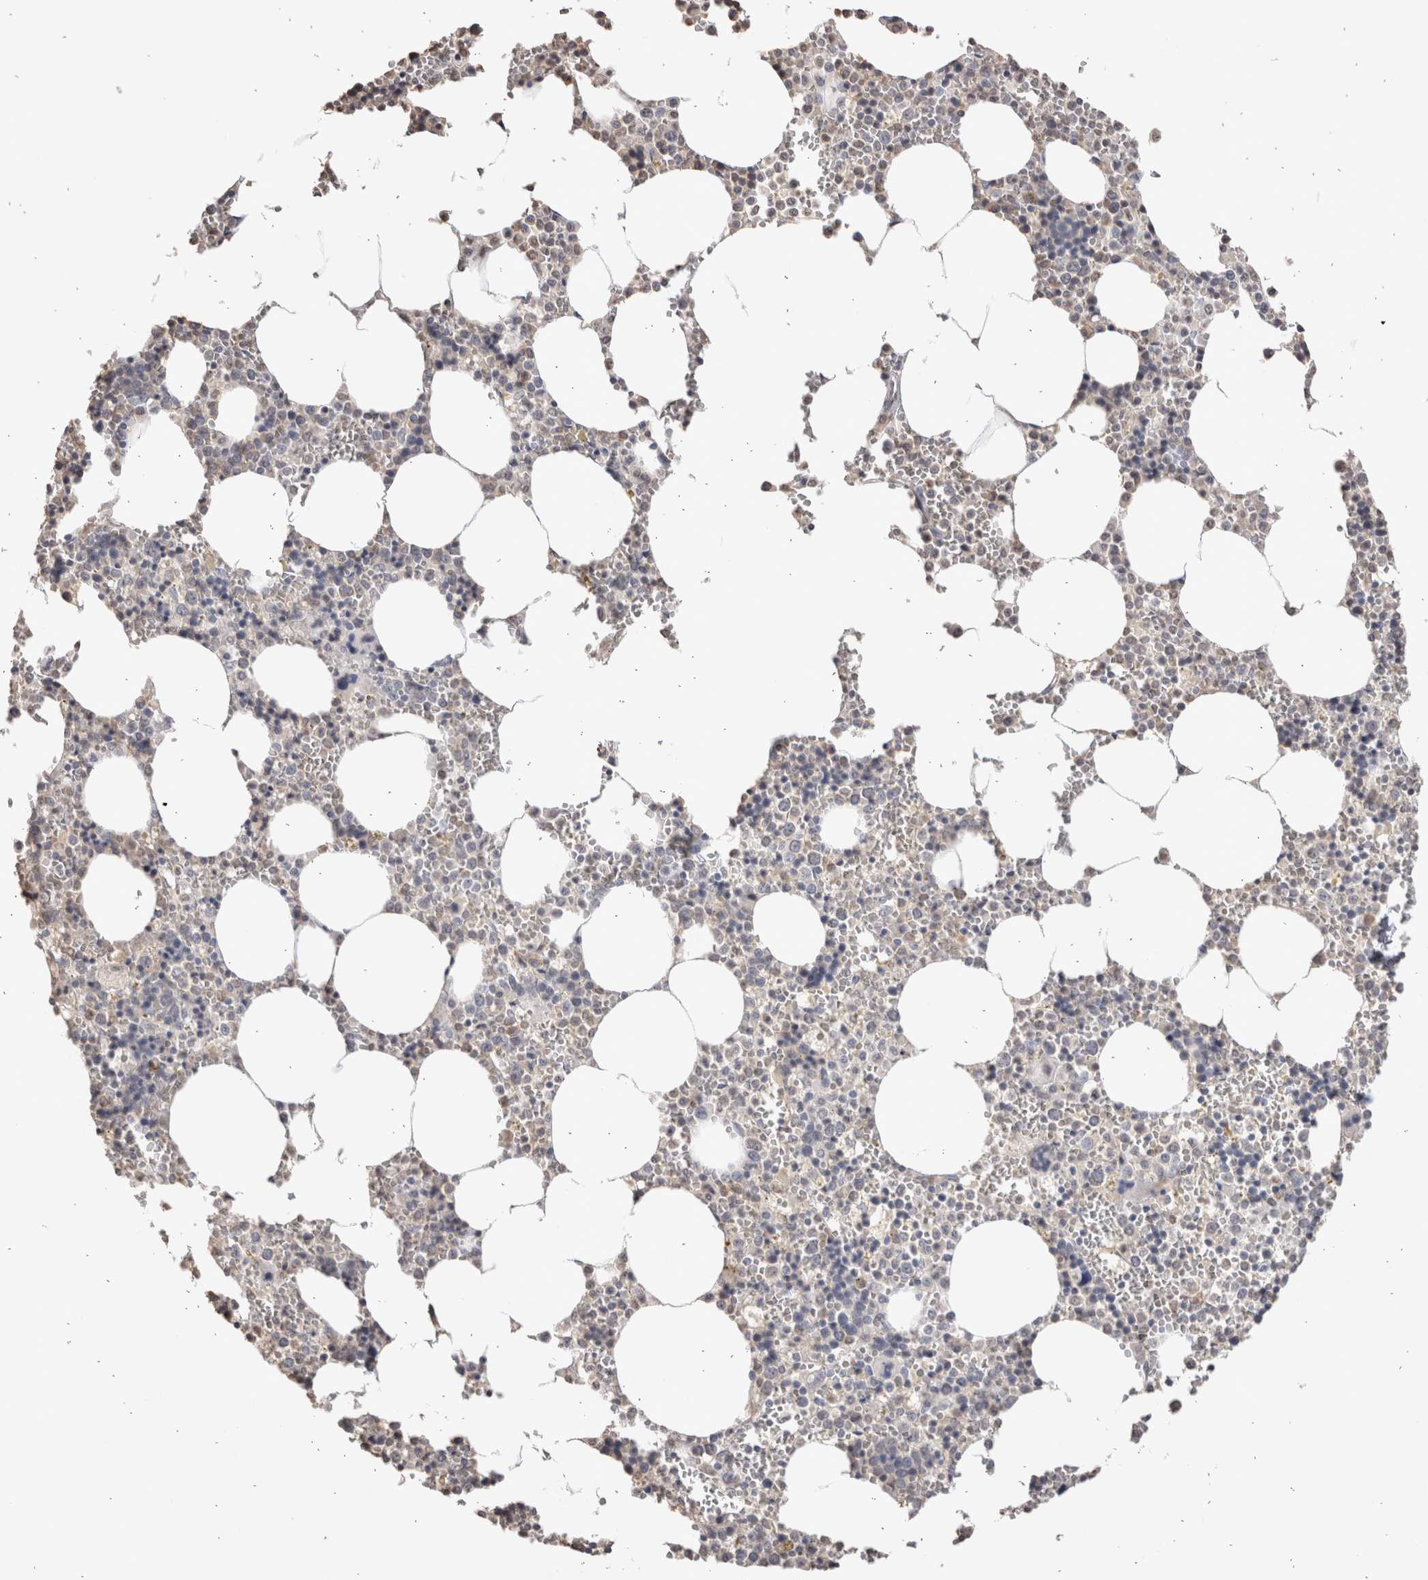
{"staining": {"intensity": "moderate", "quantity": "<25%", "location": "cytoplasmic/membranous"}, "tissue": "bone marrow", "cell_type": "Hematopoietic cells", "image_type": "normal", "snomed": [{"axis": "morphology", "description": "Normal tissue, NOS"}, {"axis": "topography", "description": "Bone marrow"}], "caption": "Brown immunohistochemical staining in unremarkable human bone marrow shows moderate cytoplasmic/membranous expression in approximately <25% of hematopoietic cells. (DAB = brown stain, brightfield microscopy at high magnification).", "gene": "LGALS2", "patient": {"sex": "male", "age": 70}}